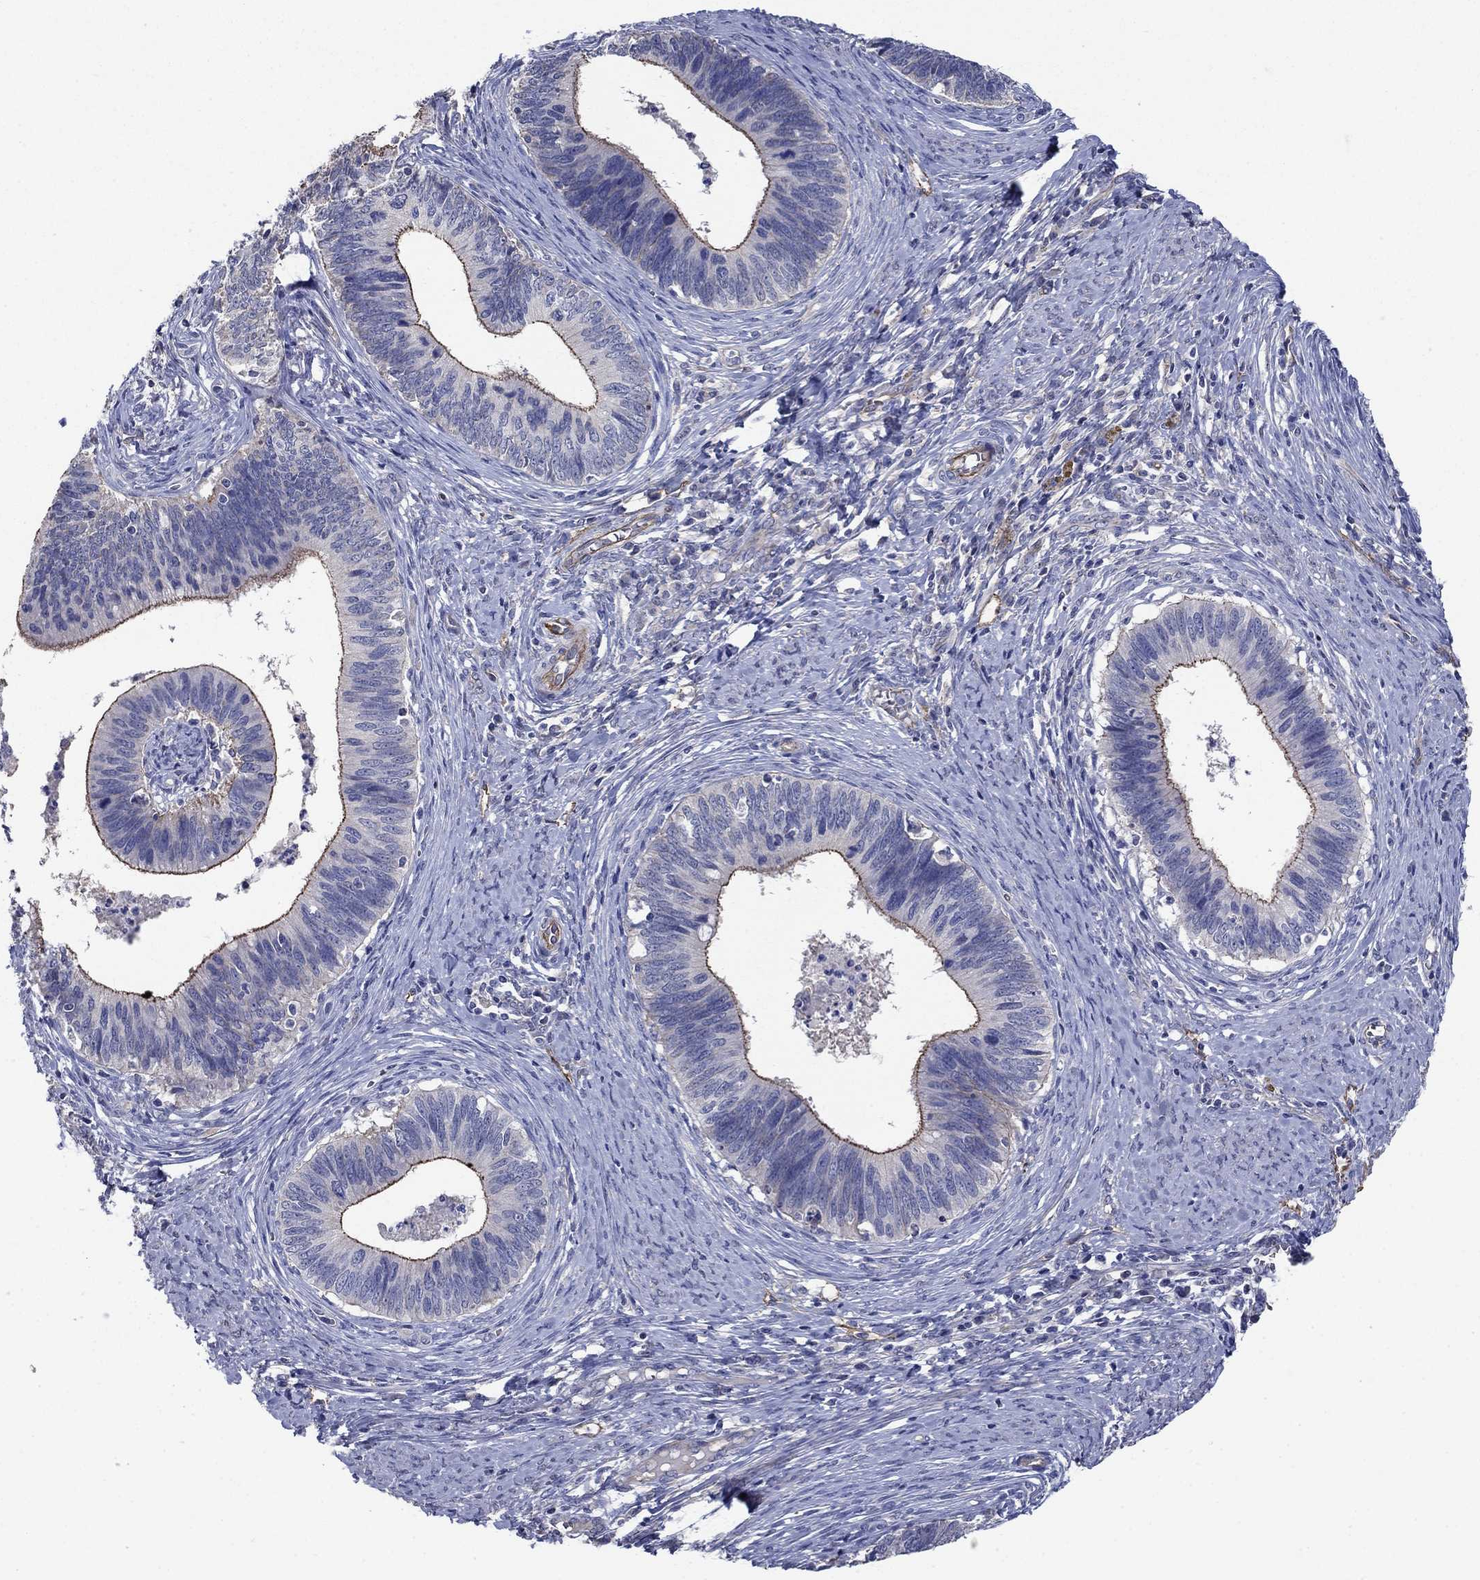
{"staining": {"intensity": "strong", "quantity": "25%-75%", "location": "cytoplasmic/membranous"}, "tissue": "cervical cancer", "cell_type": "Tumor cells", "image_type": "cancer", "snomed": [{"axis": "morphology", "description": "Adenocarcinoma, NOS"}, {"axis": "topography", "description": "Cervix"}], "caption": "Tumor cells display high levels of strong cytoplasmic/membranous staining in about 25%-75% of cells in cervical adenocarcinoma.", "gene": "FLNC", "patient": {"sex": "female", "age": 42}}